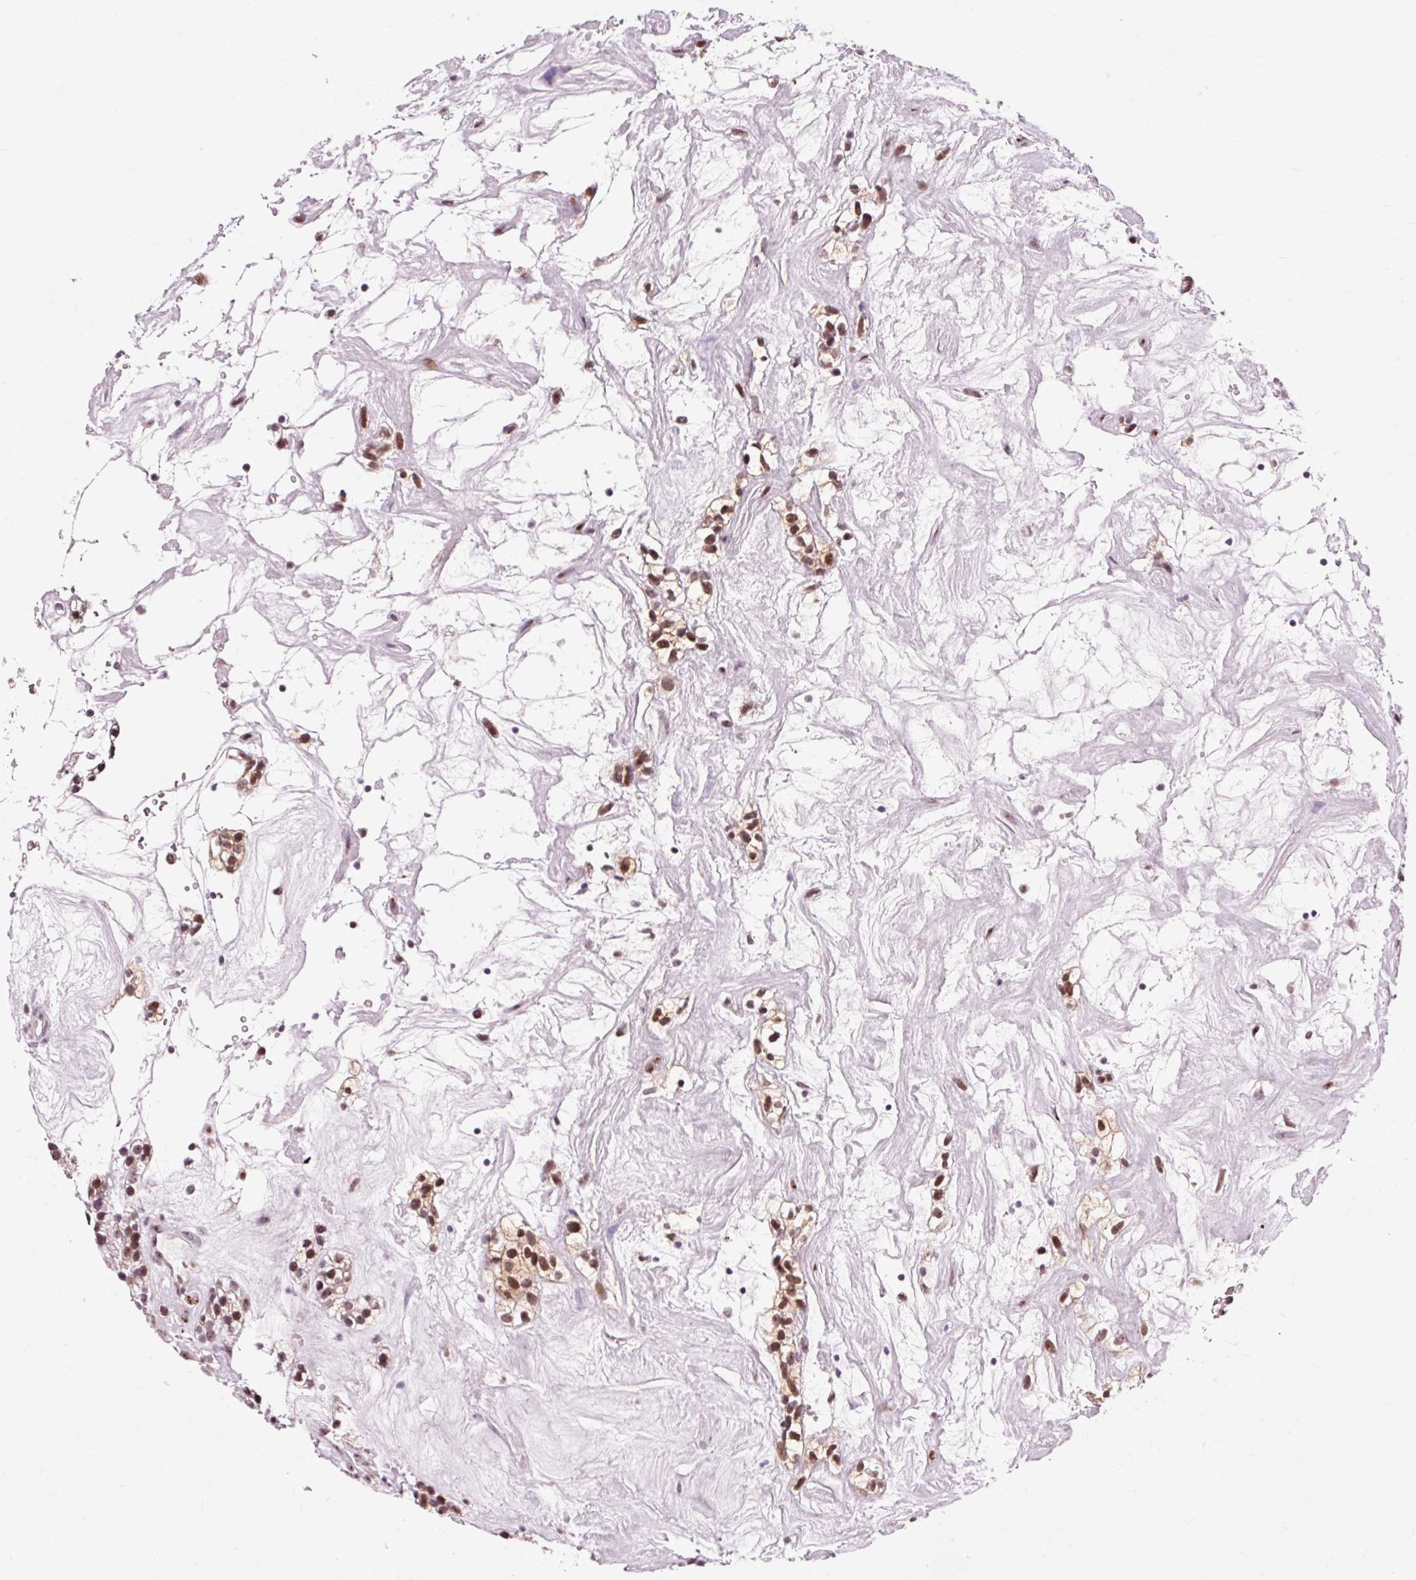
{"staining": {"intensity": "moderate", "quantity": ">75%", "location": "nuclear"}, "tissue": "renal cancer", "cell_type": "Tumor cells", "image_type": "cancer", "snomed": [{"axis": "morphology", "description": "Adenocarcinoma, NOS"}, {"axis": "topography", "description": "Kidney"}], "caption": "Renal adenocarcinoma stained with a brown dye reveals moderate nuclear positive expression in about >75% of tumor cells.", "gene": "MACROD2", "patient": {"sex": "female", "age": 57}}